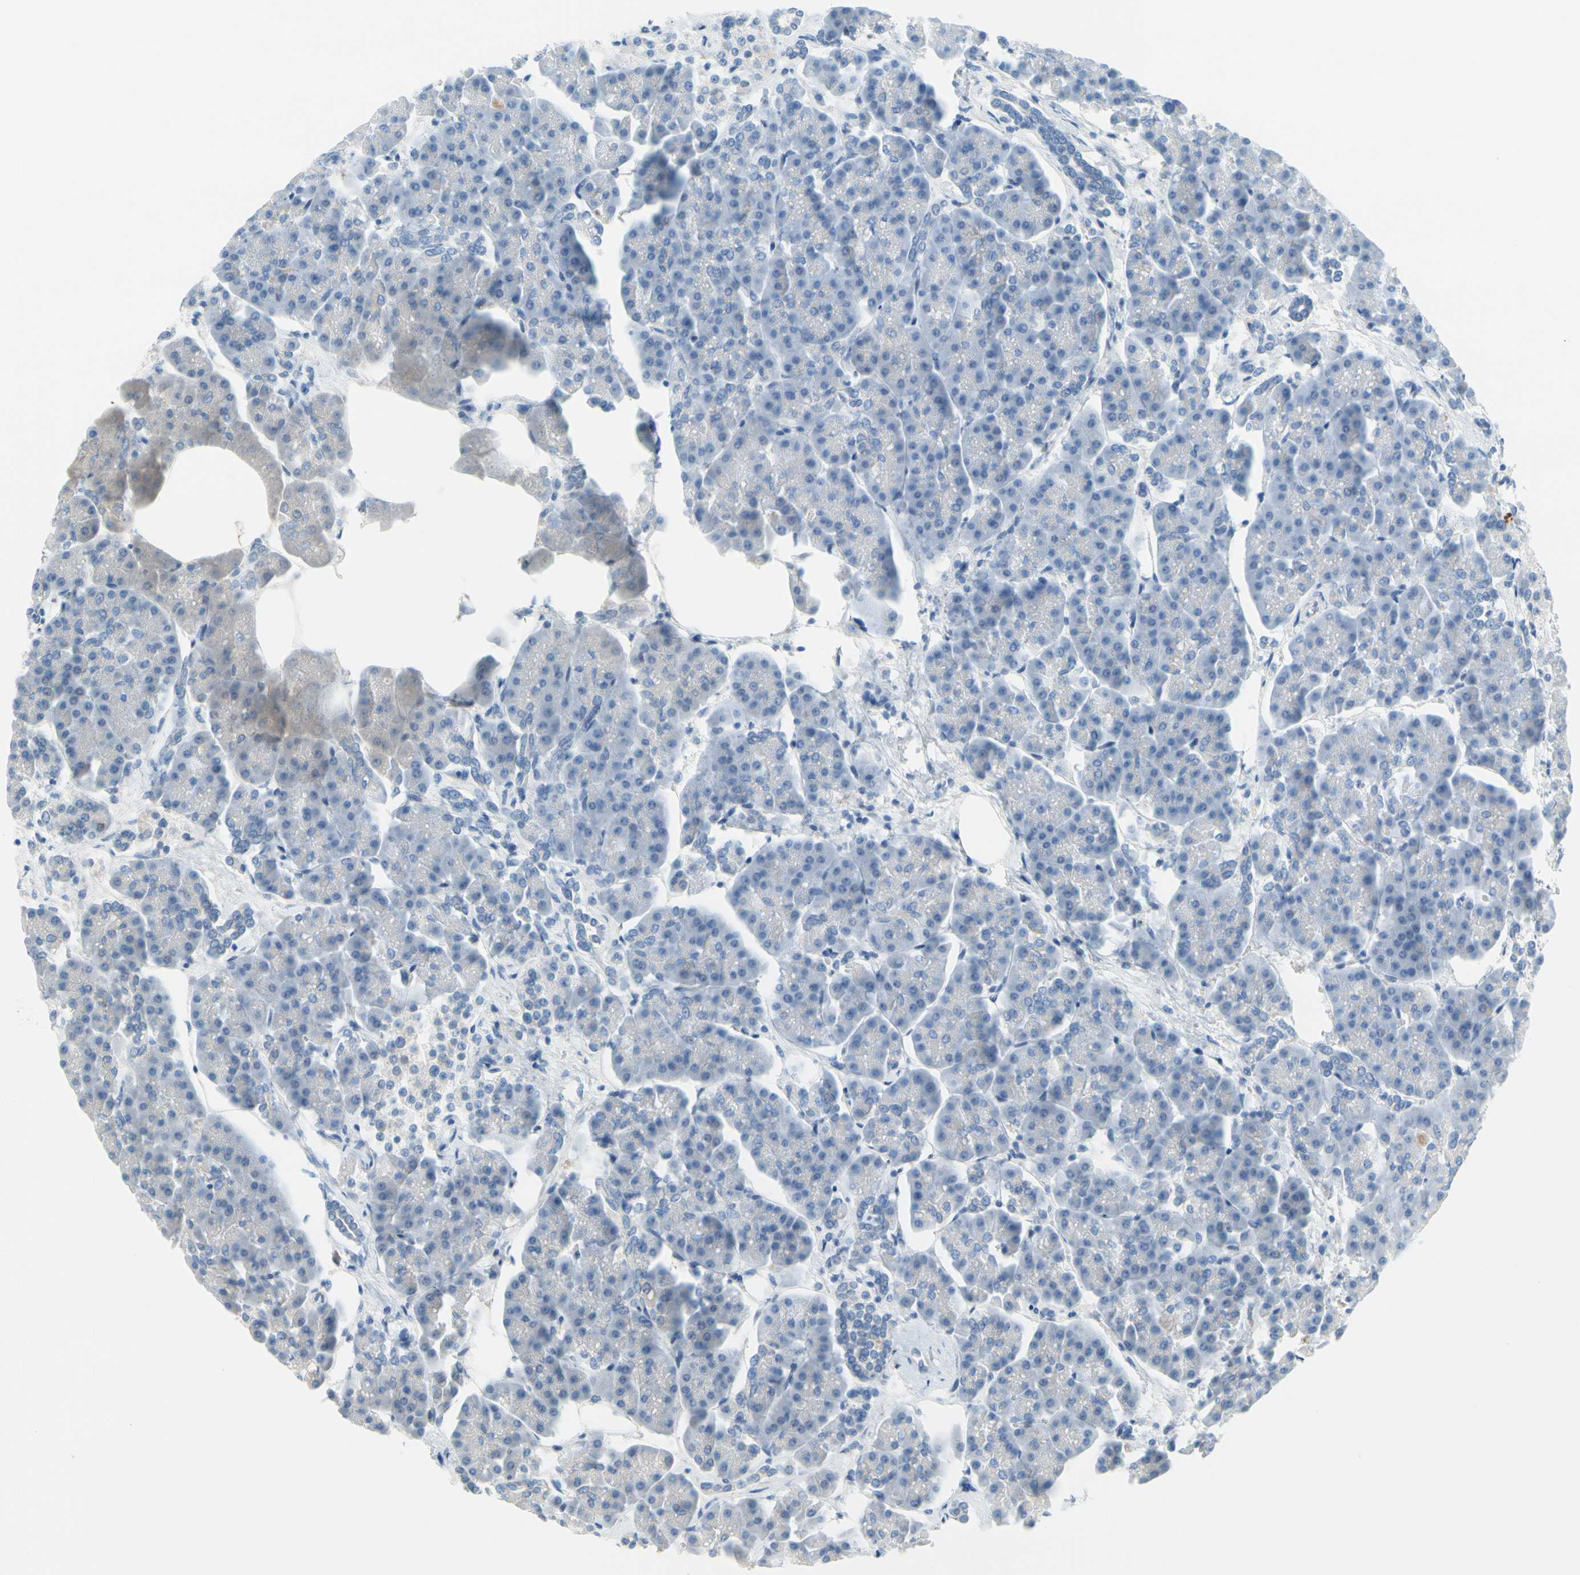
{"staining": {"intensity": "negative", "quantity": "none", "location": "none"}, "tissue": "pancreas", "cell_type": "Exocrine glandular cells", "image_type": "normal", "snomed": [{"axis": "morphology", "description": "Normal tissue, NOS"}, {"axis": "topography", "description": "Pancreas"}], "caption": "Micrograph shows no significant protein positivity in exocrine glandular cells of benign pancreas.", "gene": "CNDP1", "patient": {"sex": "female", "age": 70}}